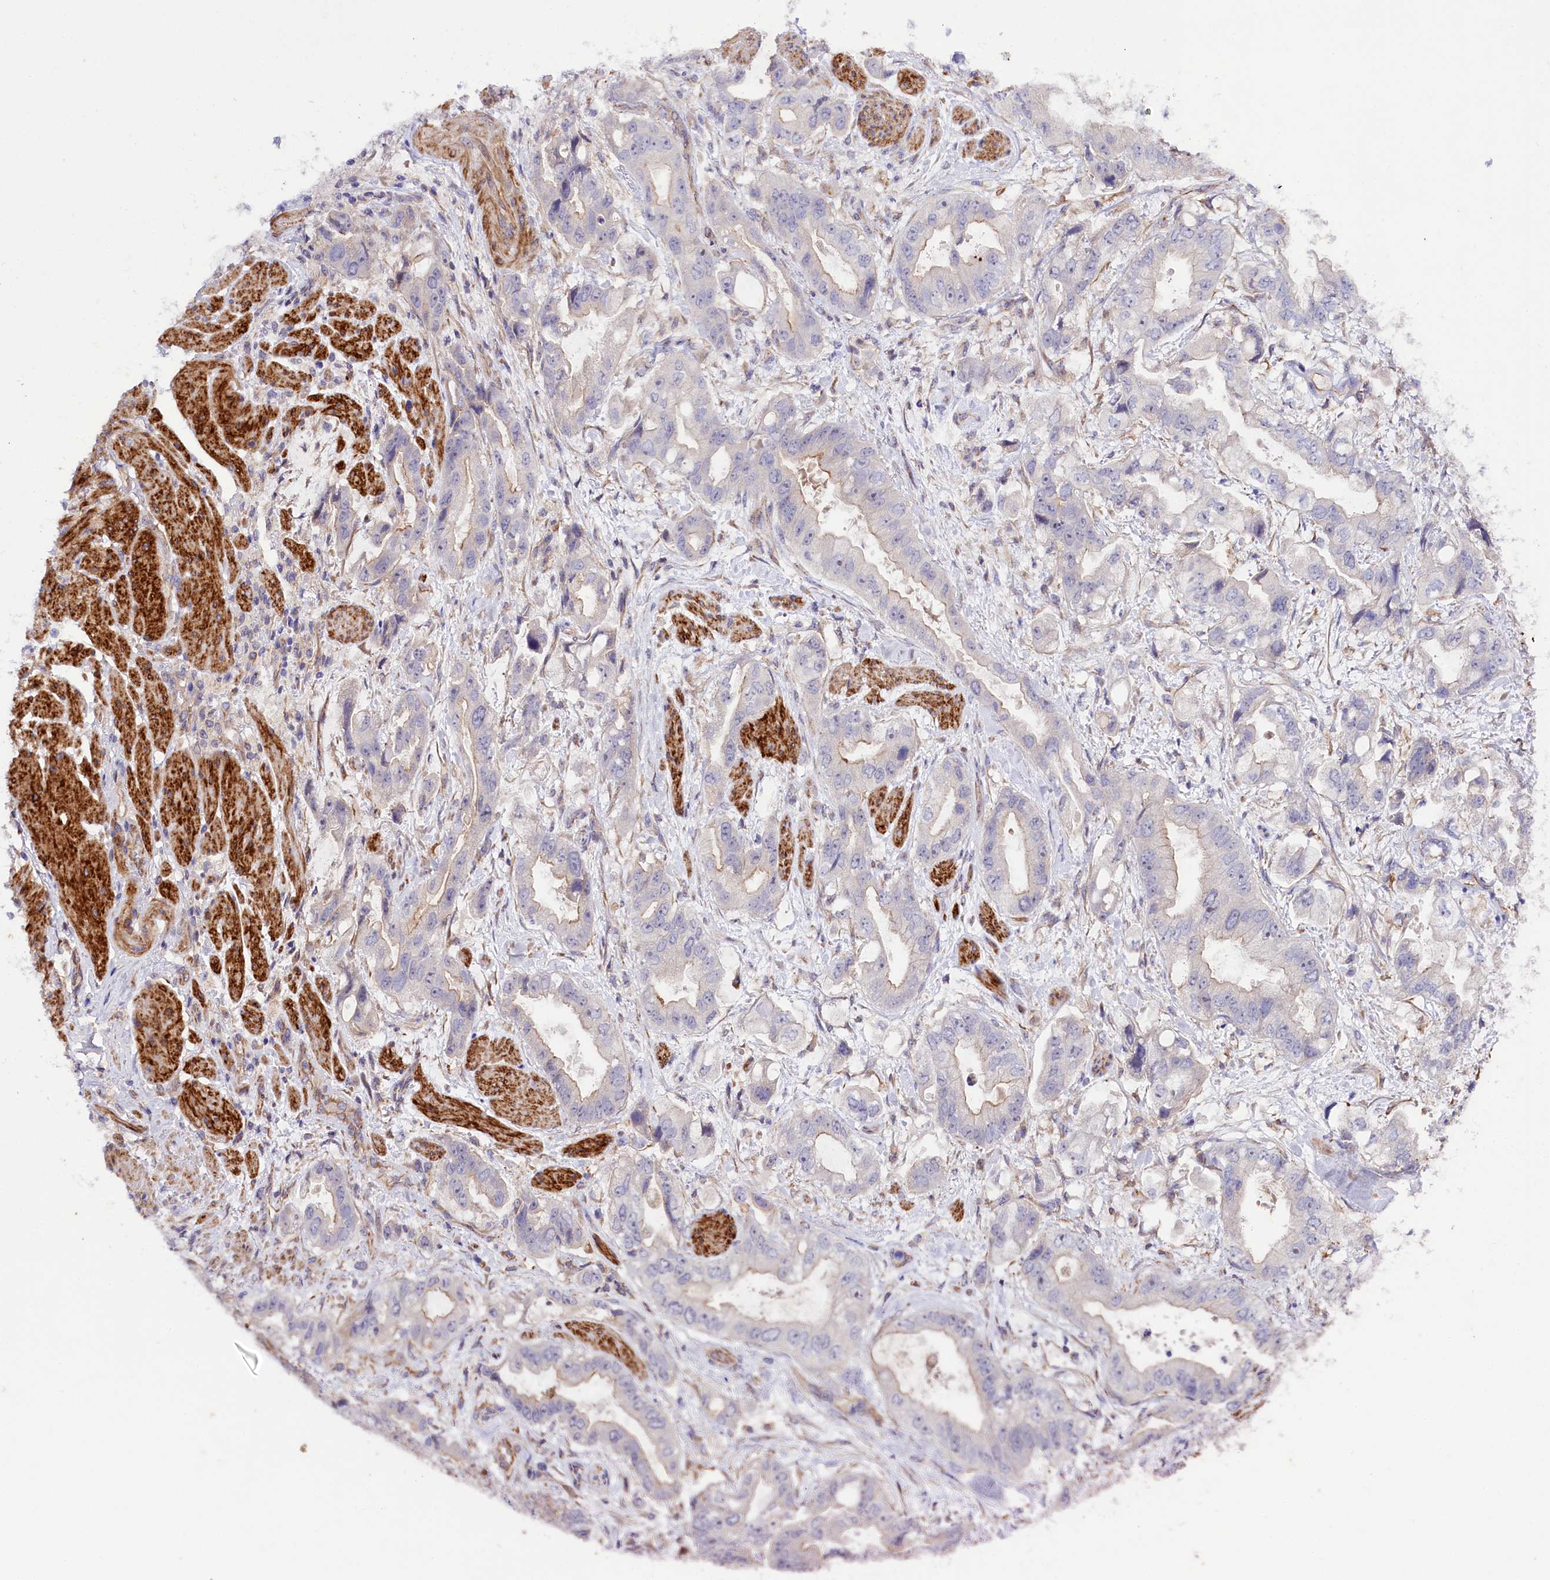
{"staining": {"intensity": "weak", "quantity": "<25%", "location": "cytoplasmic/membranous"}, "tissue": "stomach cancer", "cell_type": "Tumor cells", "image_type": "cancer", "snomed": [{"axis": "morphology", "description": "Adenocarcinoma, NOS"}, {"axis": "topography", "description": "Stomach"}], "caption": "DAB (3,3'-diaminobenzidine) immunohistochemical staining of human adenocarcinoma (stomach) exhibits no significant positivity in tumor cells.", "gene": "SLC7A1", "patient": {"sex": "male", "age": 62}}